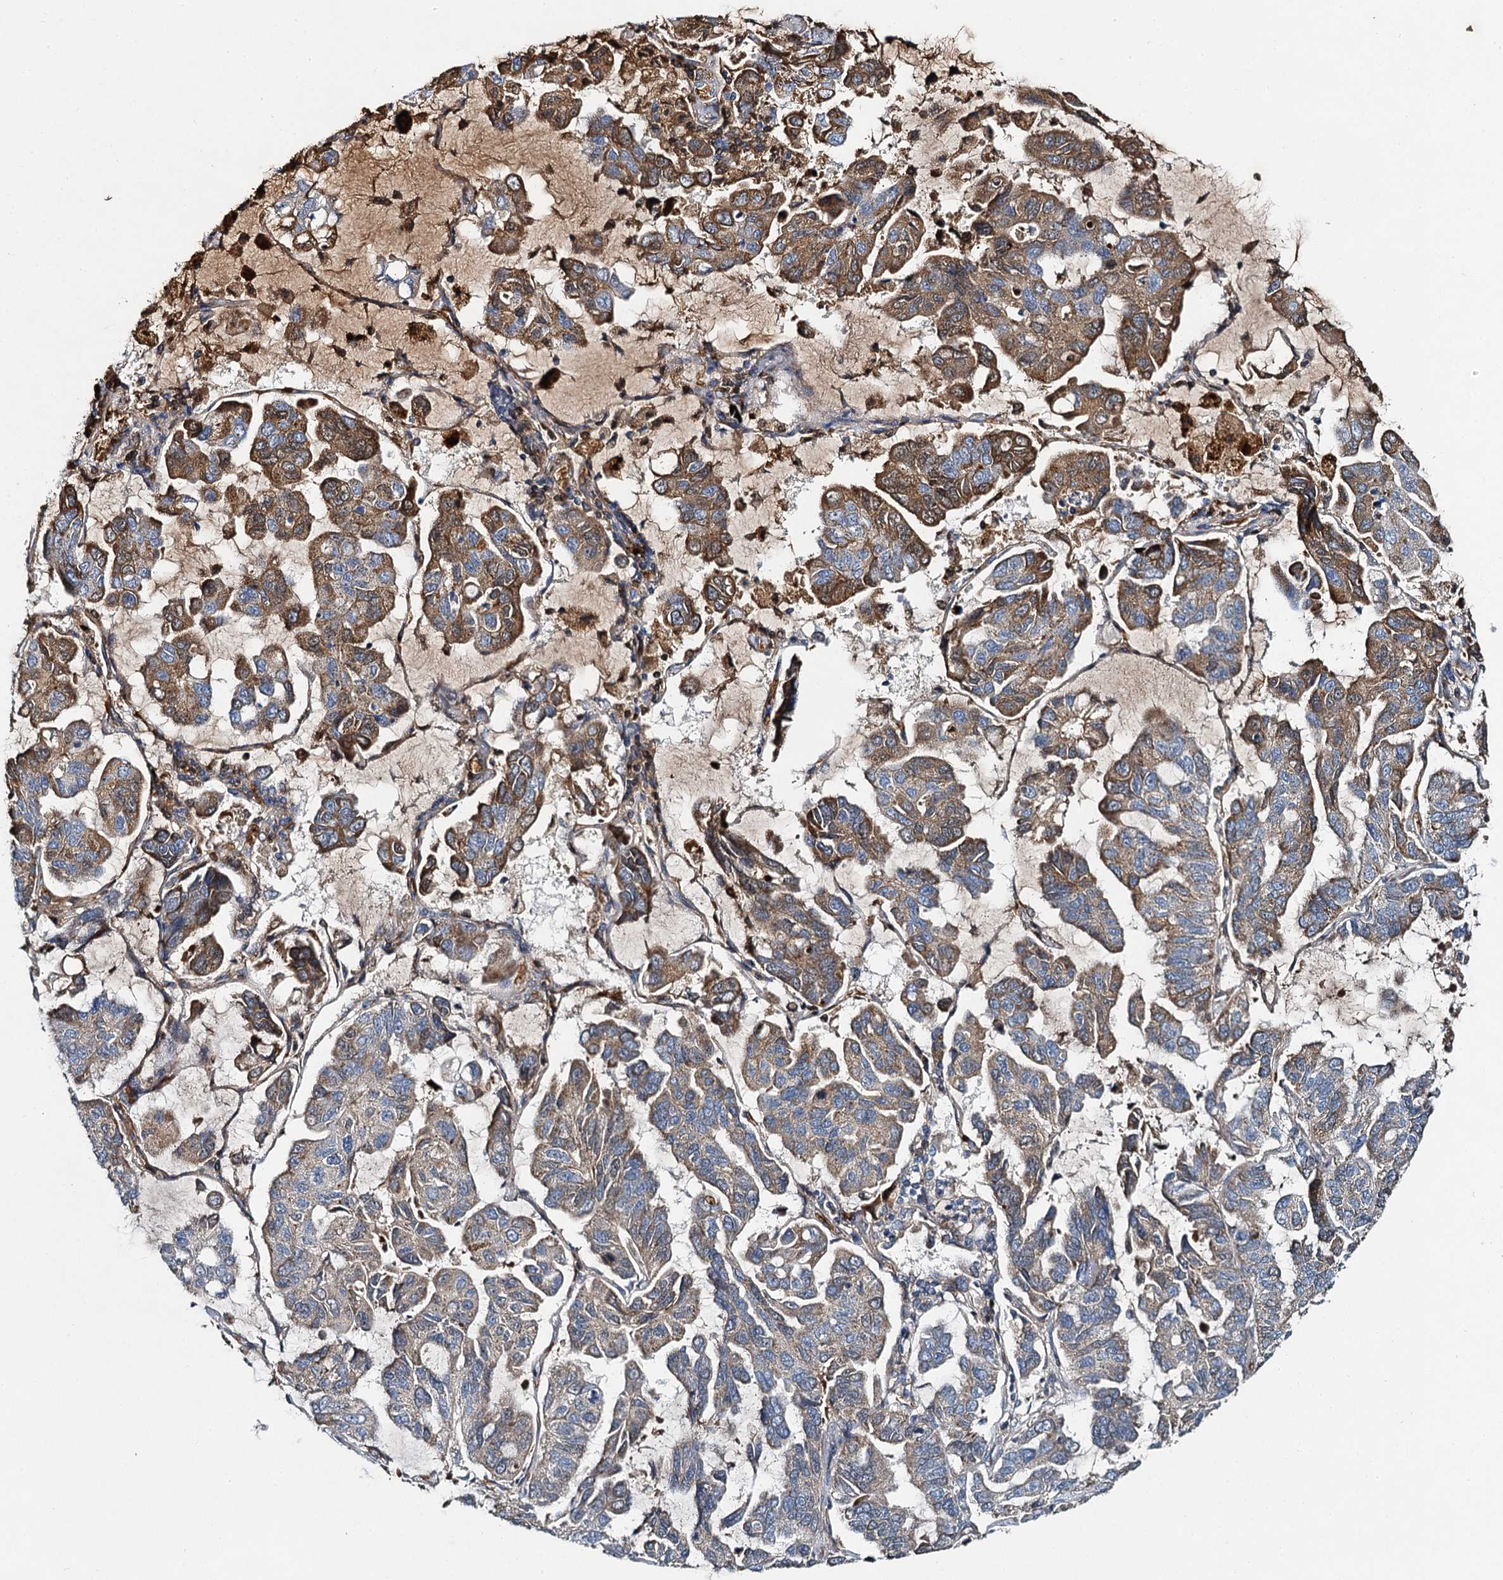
{"staining": {"intensity": "moderate", "quantity": "<25%", "location": "cytoplasmic/membranous"}, "tissue": "lung cancer", "cell_type": "Tumor cells", "image_type": "cancer", "snomed": [{"axis": "morphology", "description": "Adenocarcinoma, NOS"}, {"axis": "topography", "description": "Lung"}], "caption": "An image of lung adenocarcinoma stained for a protein reveals moderate cytoplasmic/membranous brown staining in tumor cells.", "gene": "BCS1L", "patient": {"sex": "male", "age": 64}}